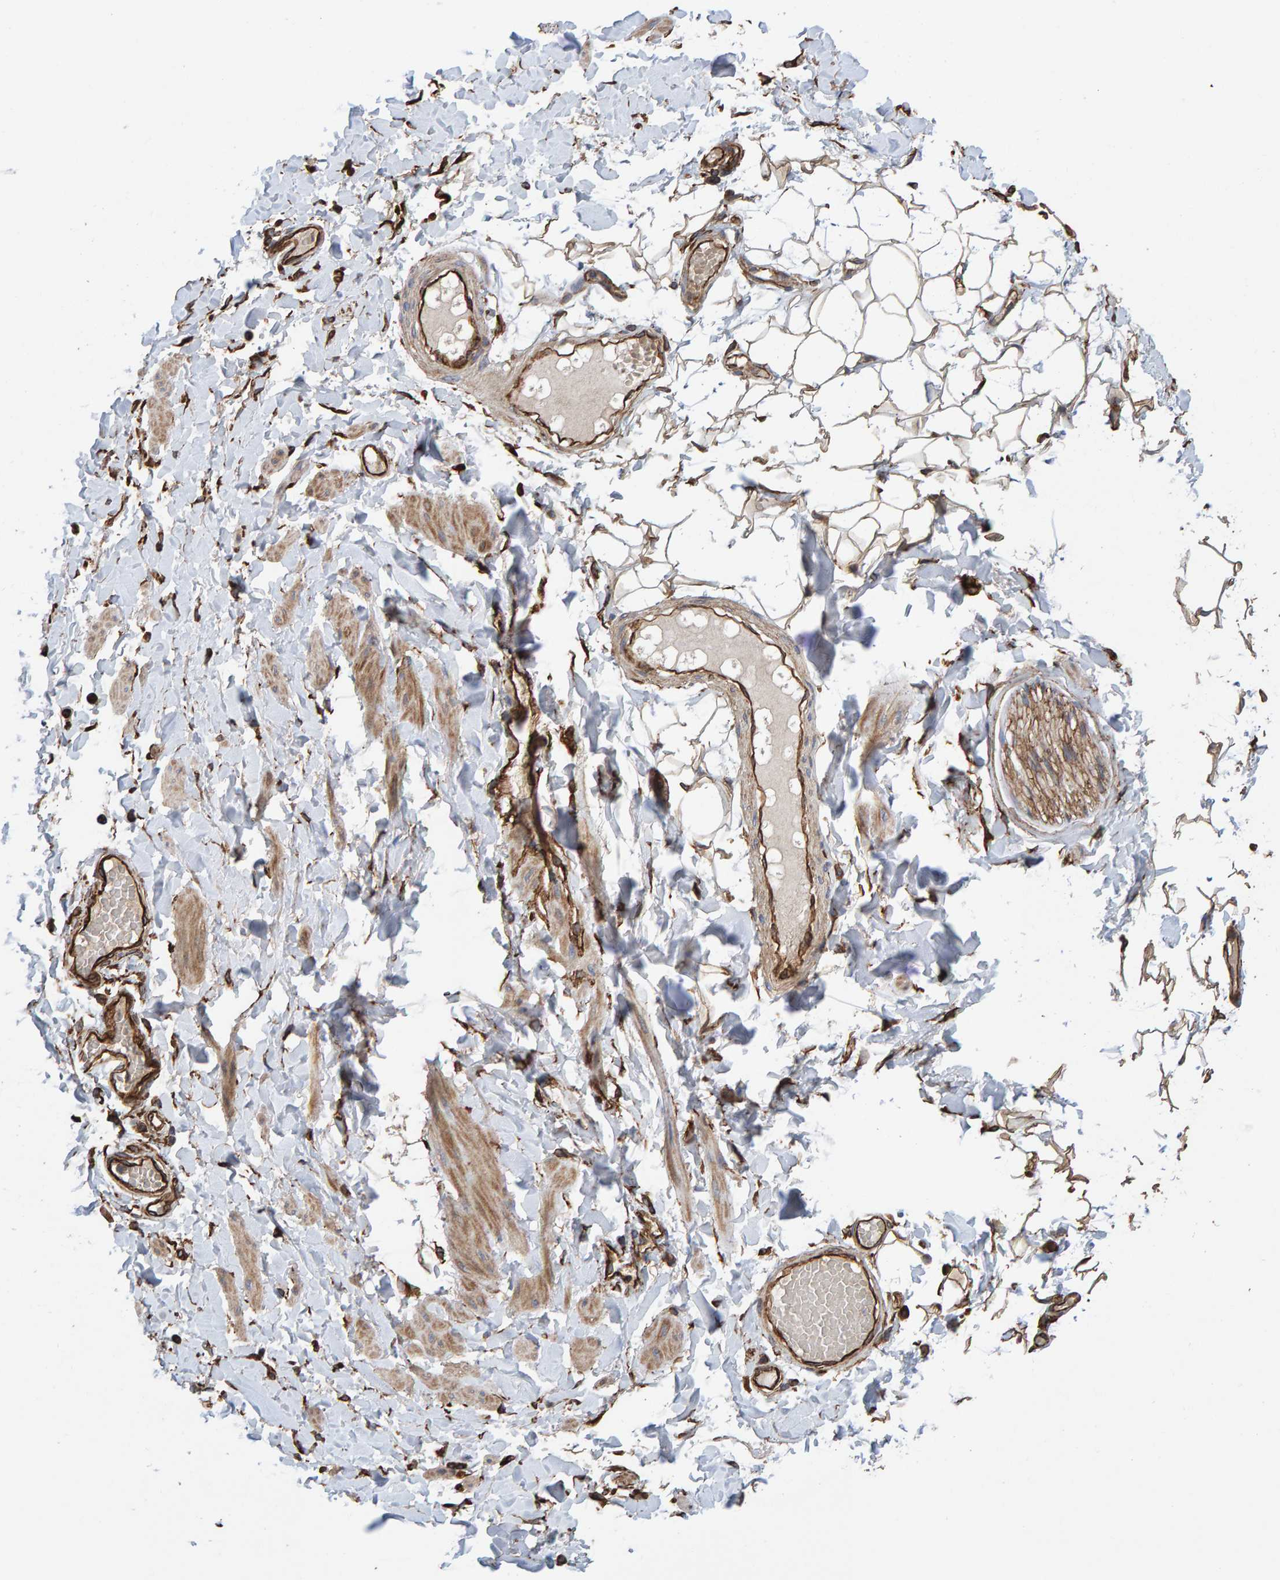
{"staining": {"intensity": "moderate", "quantity": ">75%", "location": "cytoplasmic/membranous"}, "tissue": "adipose tissue", "cell_type": "Adipocytes", "image_type": "normal", "snomed": [{"axis": "morphology", "description": "Normal tissue, NOS"}, {"axis": "topography", "description": "Adipose tissue"}, {"axis": "topography", "description": "Vascular tissue"}, {"axis": "topography", "description": "Peripheral nerve tissue"}], "caption": "This histopathology image demonstrates IHC staining of benign human adipose tissue, with medium moderate cytoplasmic/membranous staining in about >75% of adipocytes.", "gene": "ZNF347", "patient": {"sex": "male", "age": 25}}